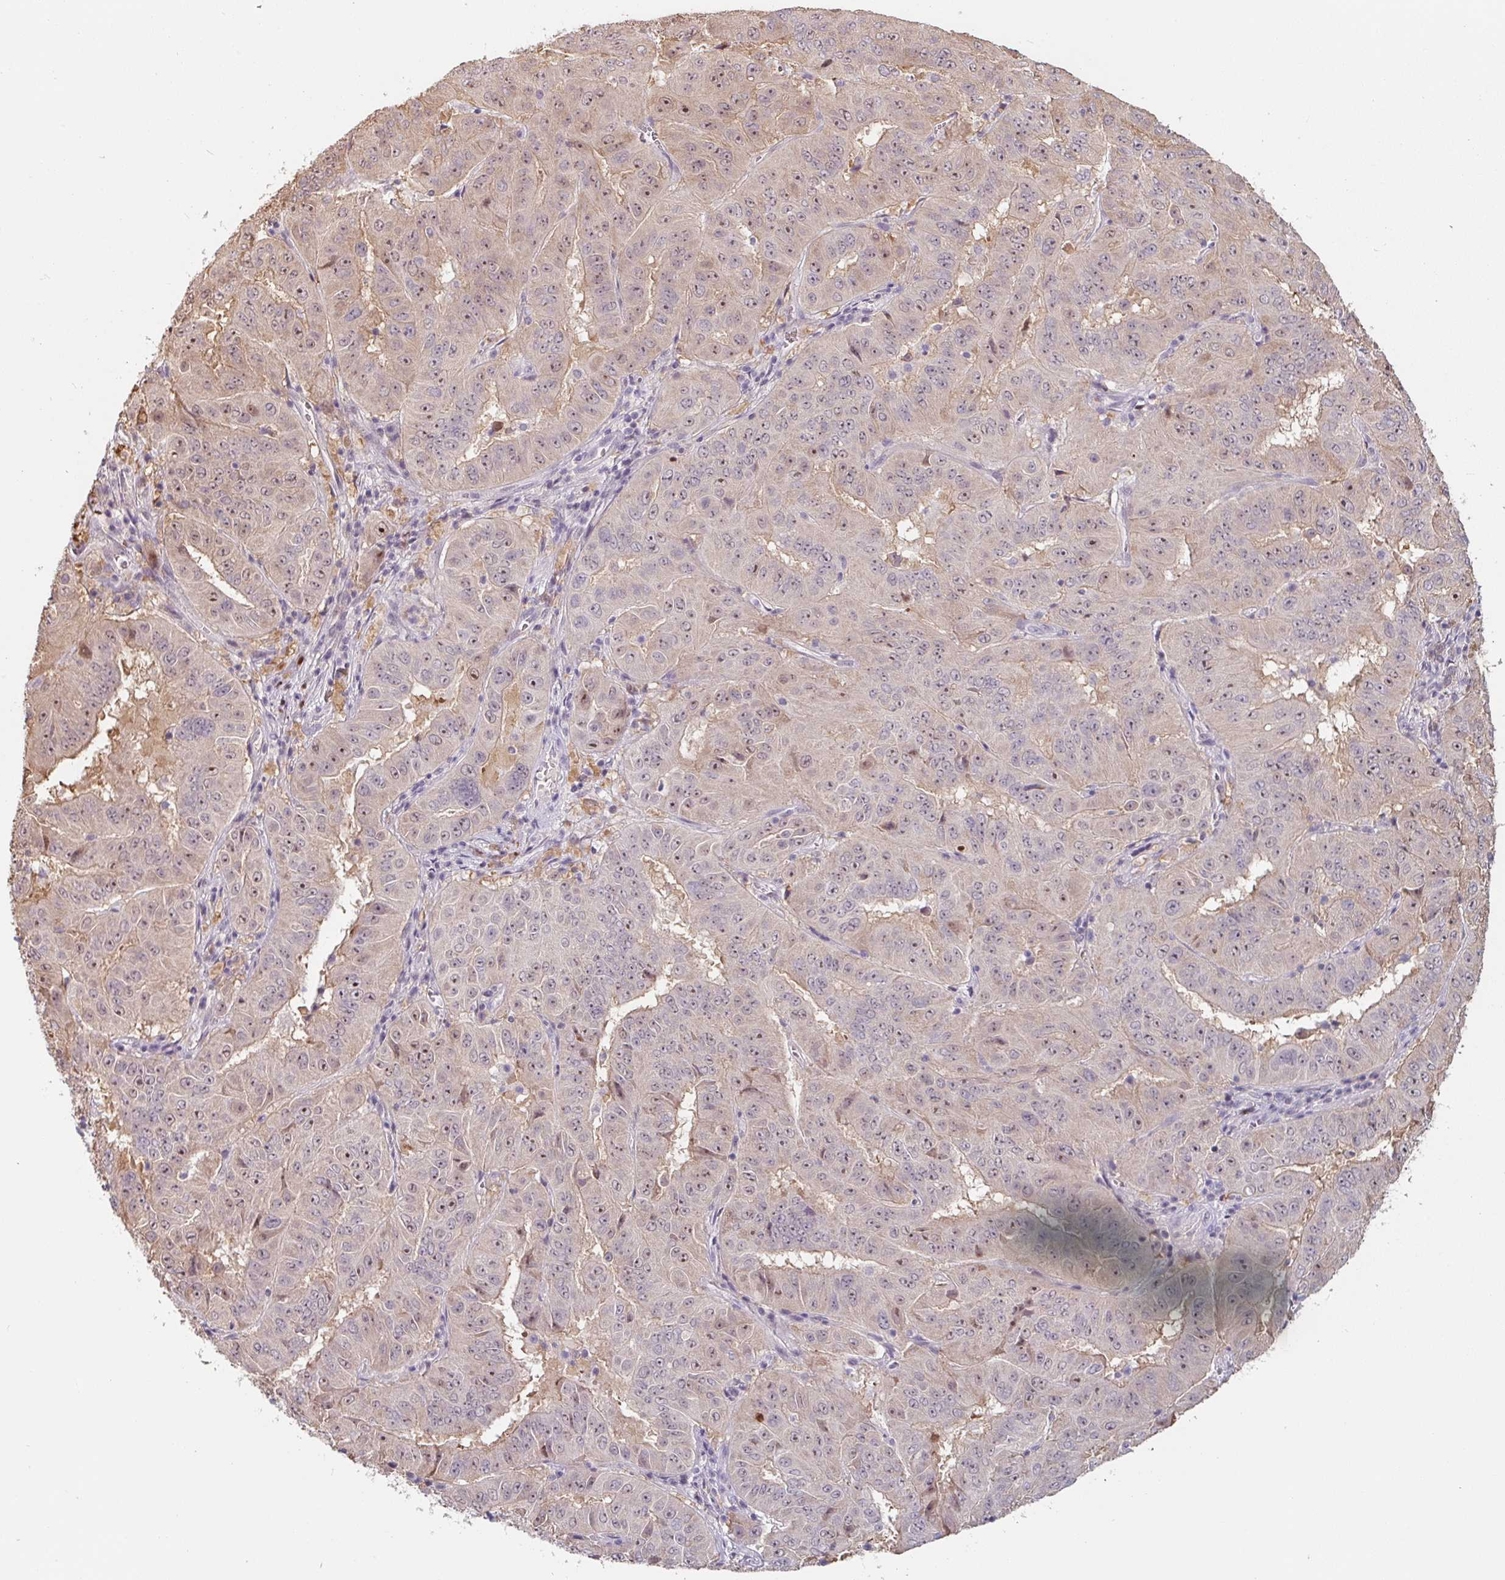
{"staining": {"intensity": "weak", "quantity": "25%-75%", "location": "cytoplasmic/membranous,nuclear"}, "tissue": "pancreatic cancer", "cell_type": "Tumor cells", "image_type": "cancer", "snomed": [{"axis": "morphology", "description": "Adenocarcinoma, NOS"}, {"axis": "topography", "description": "Pancreas"}], "caption": "This image reveals immunohistochemistry staining of human pancreatic adenocarcinoma, with low weak cytoplasmic/membranous and nuclear staining in approximately 25%-75% of tumor cells.", "gene": "ZBTB6", "patient": {"sex": "male", "age": 63}}